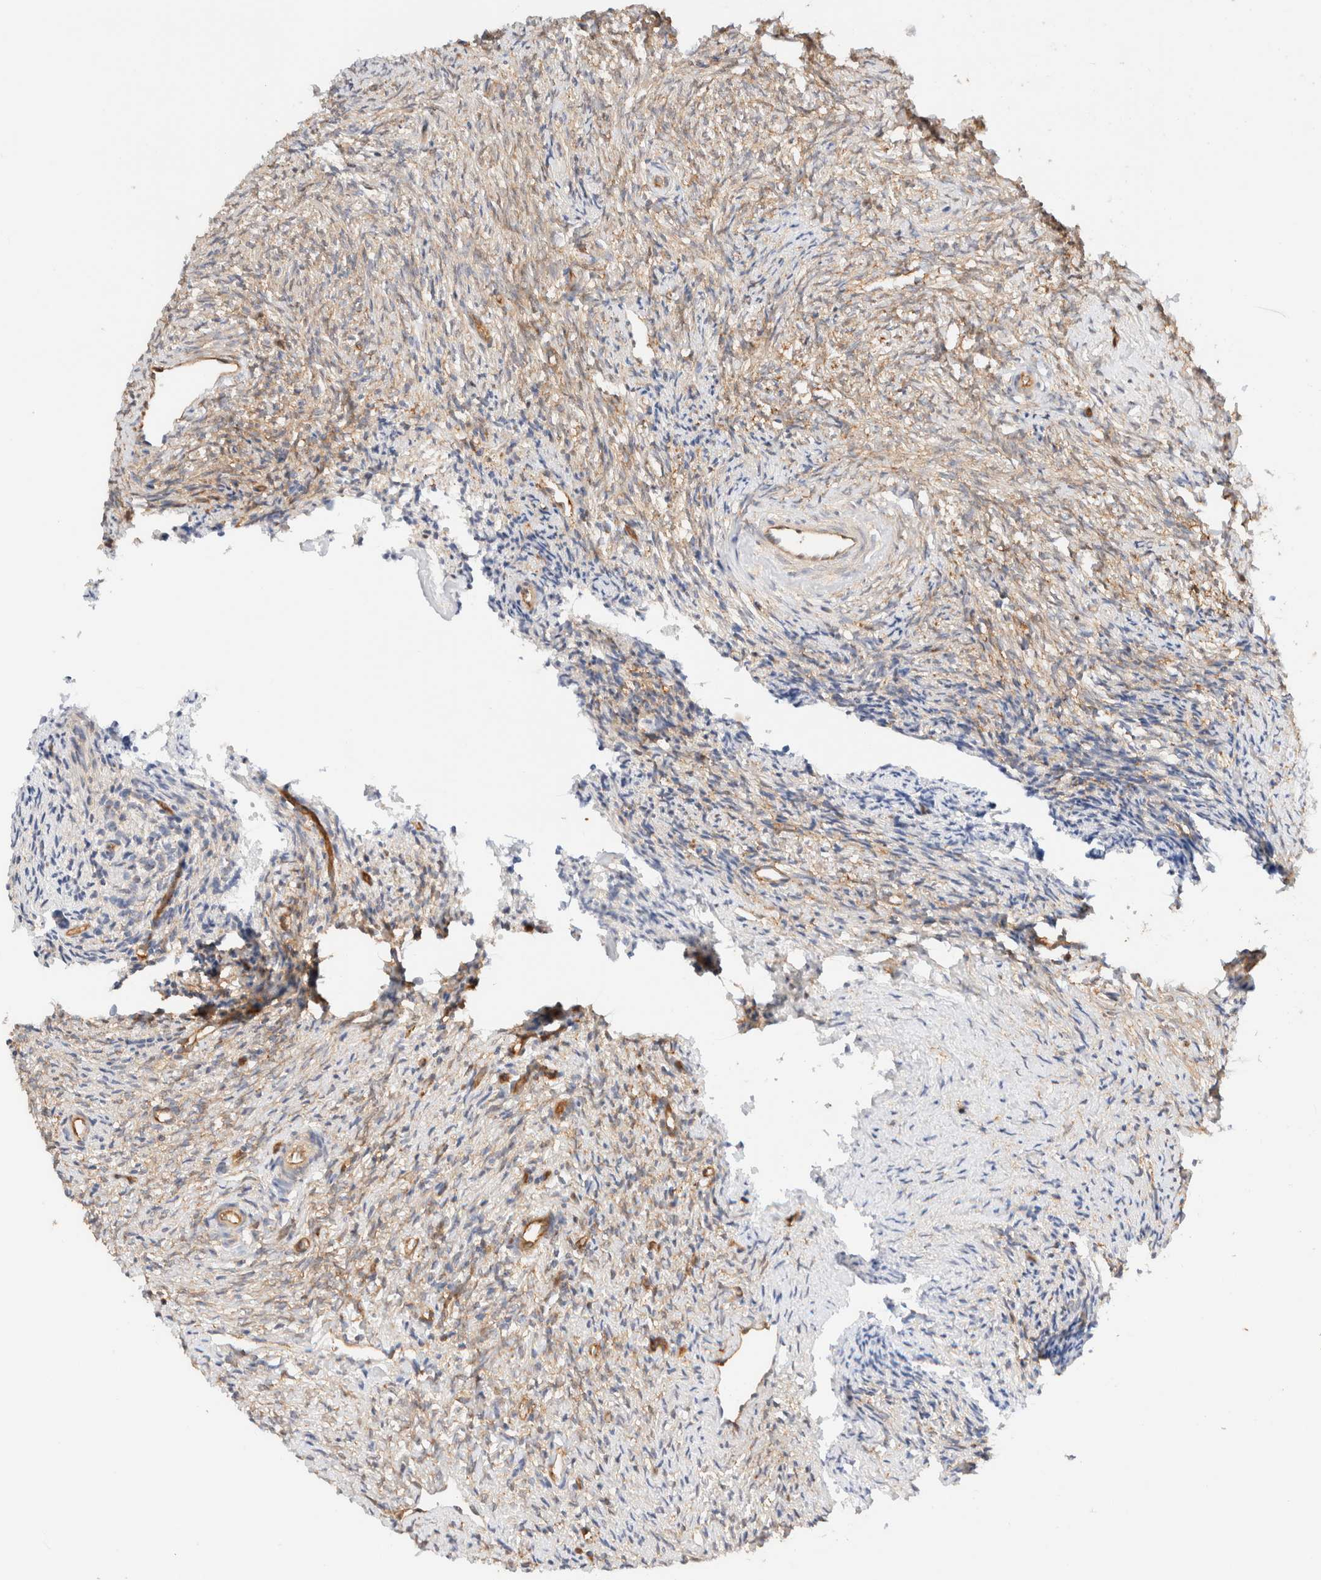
{"staining": {"intensity": "weak", "quantity": "<25%", "location": "cytoplasmic/membranous"}, "tissue": "ovary", "cell_type": "Ovarian stroma cells", "image_type": "normal", "snomed": [{"axis": "morphology", "description": "Normal tissue, NOS"}, {"axis": "topography", "description": "Ovary"}], "caption": "IHC of unremarkable human ovary displays no staining in ovarian stroma cells.", "gene": "RABEP1", "patient": {"sex": "female", "age": 41}}